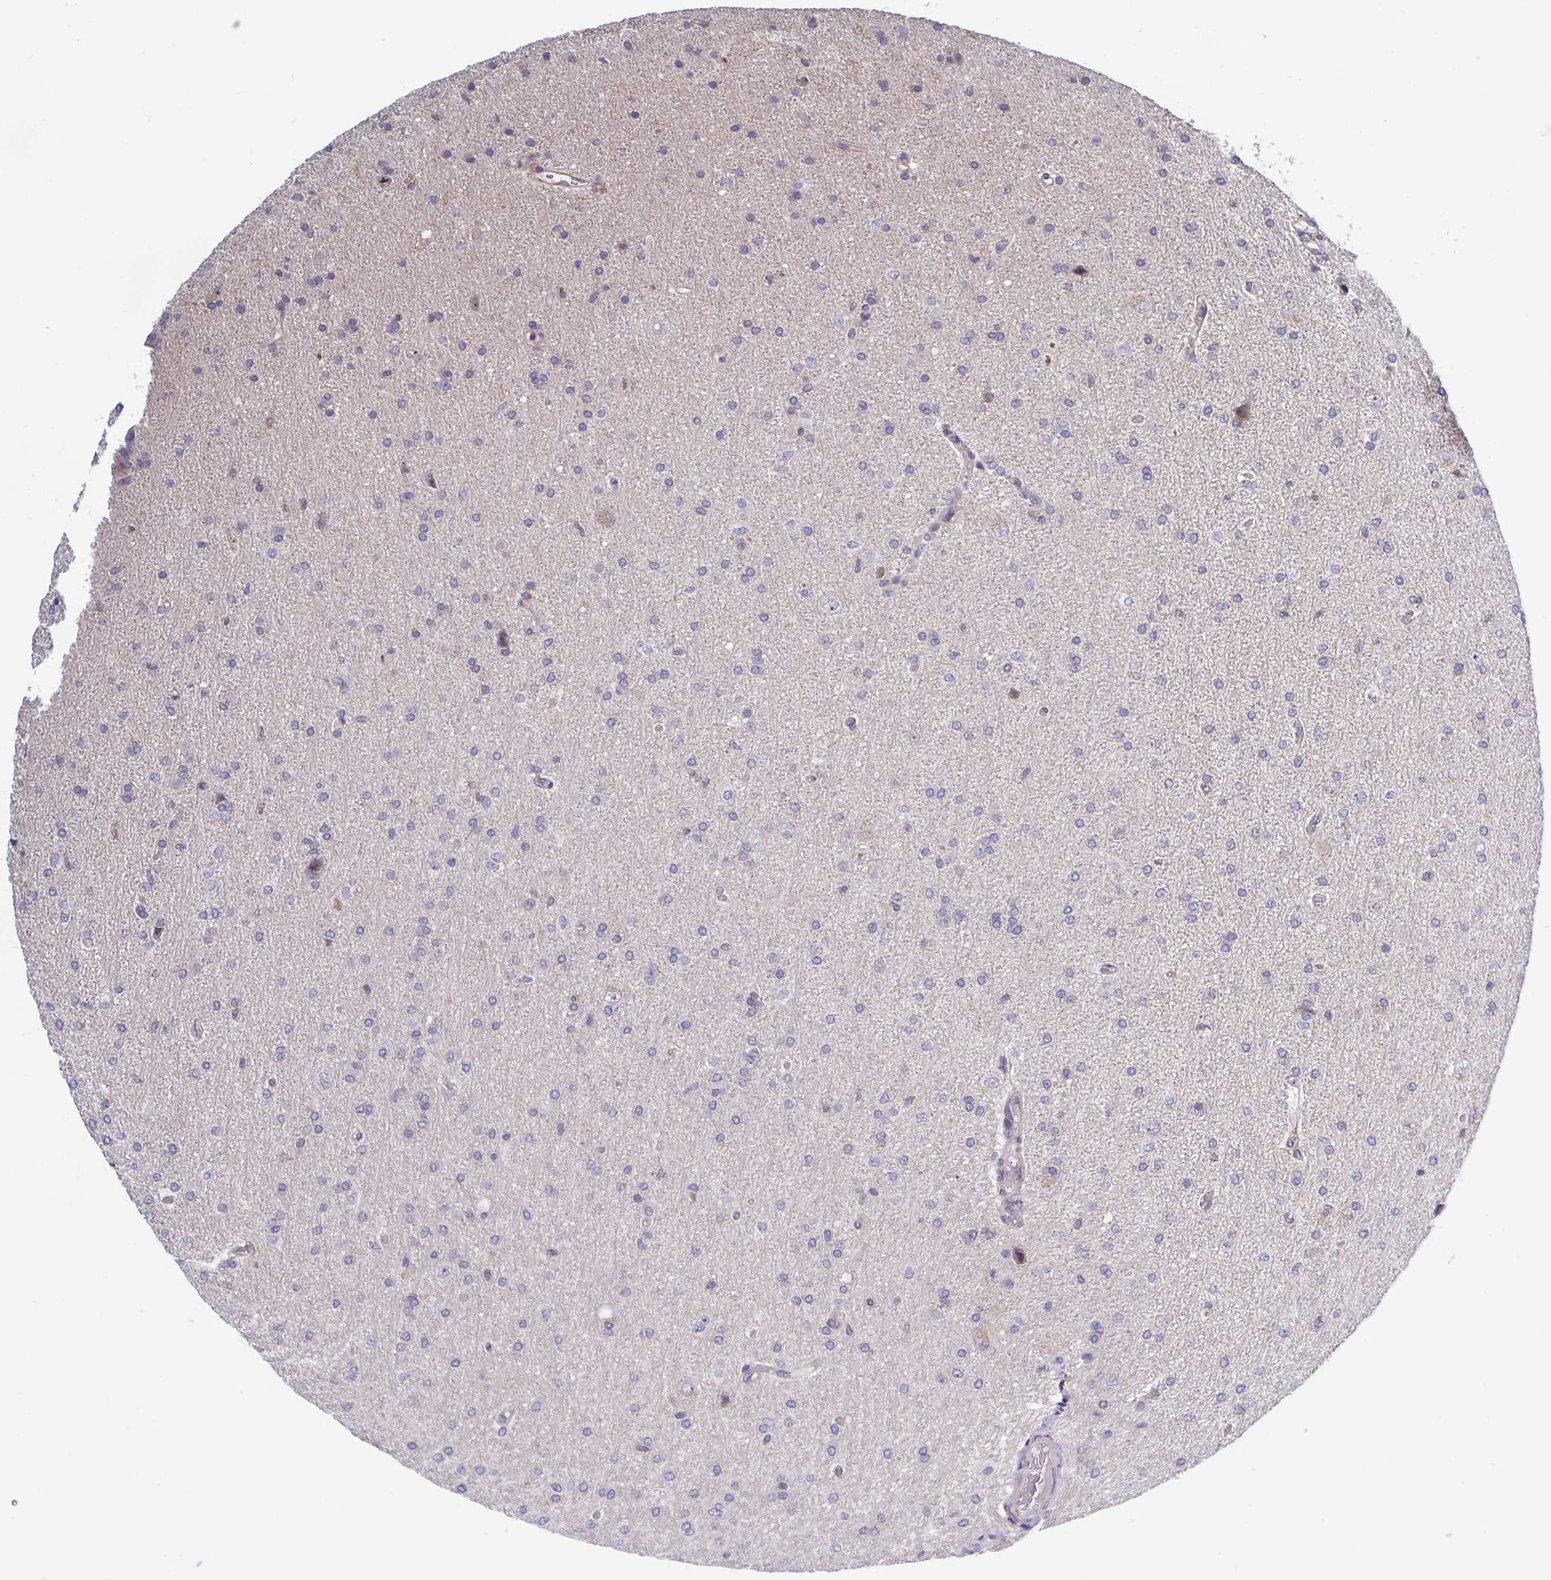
{"staining": {"intensity": "negative", "quantity": "none", "location": "none"}, "tissue": "glioma", "cell_type": "Tumor cells", "image_type": "cancer", "snomed": [{"axis": "morphology", "description": "Glioma, malignant, High grade"}, {"axis": "topography", "description": "Cerebral cortex"}], "caption": "Malignant glioma (high-grade) stained for a protein using immunohistochemistry exhibits no positivity tumor cells.", "gene": "LRRC38", "patient": {"sex": "male", "age": 70}}